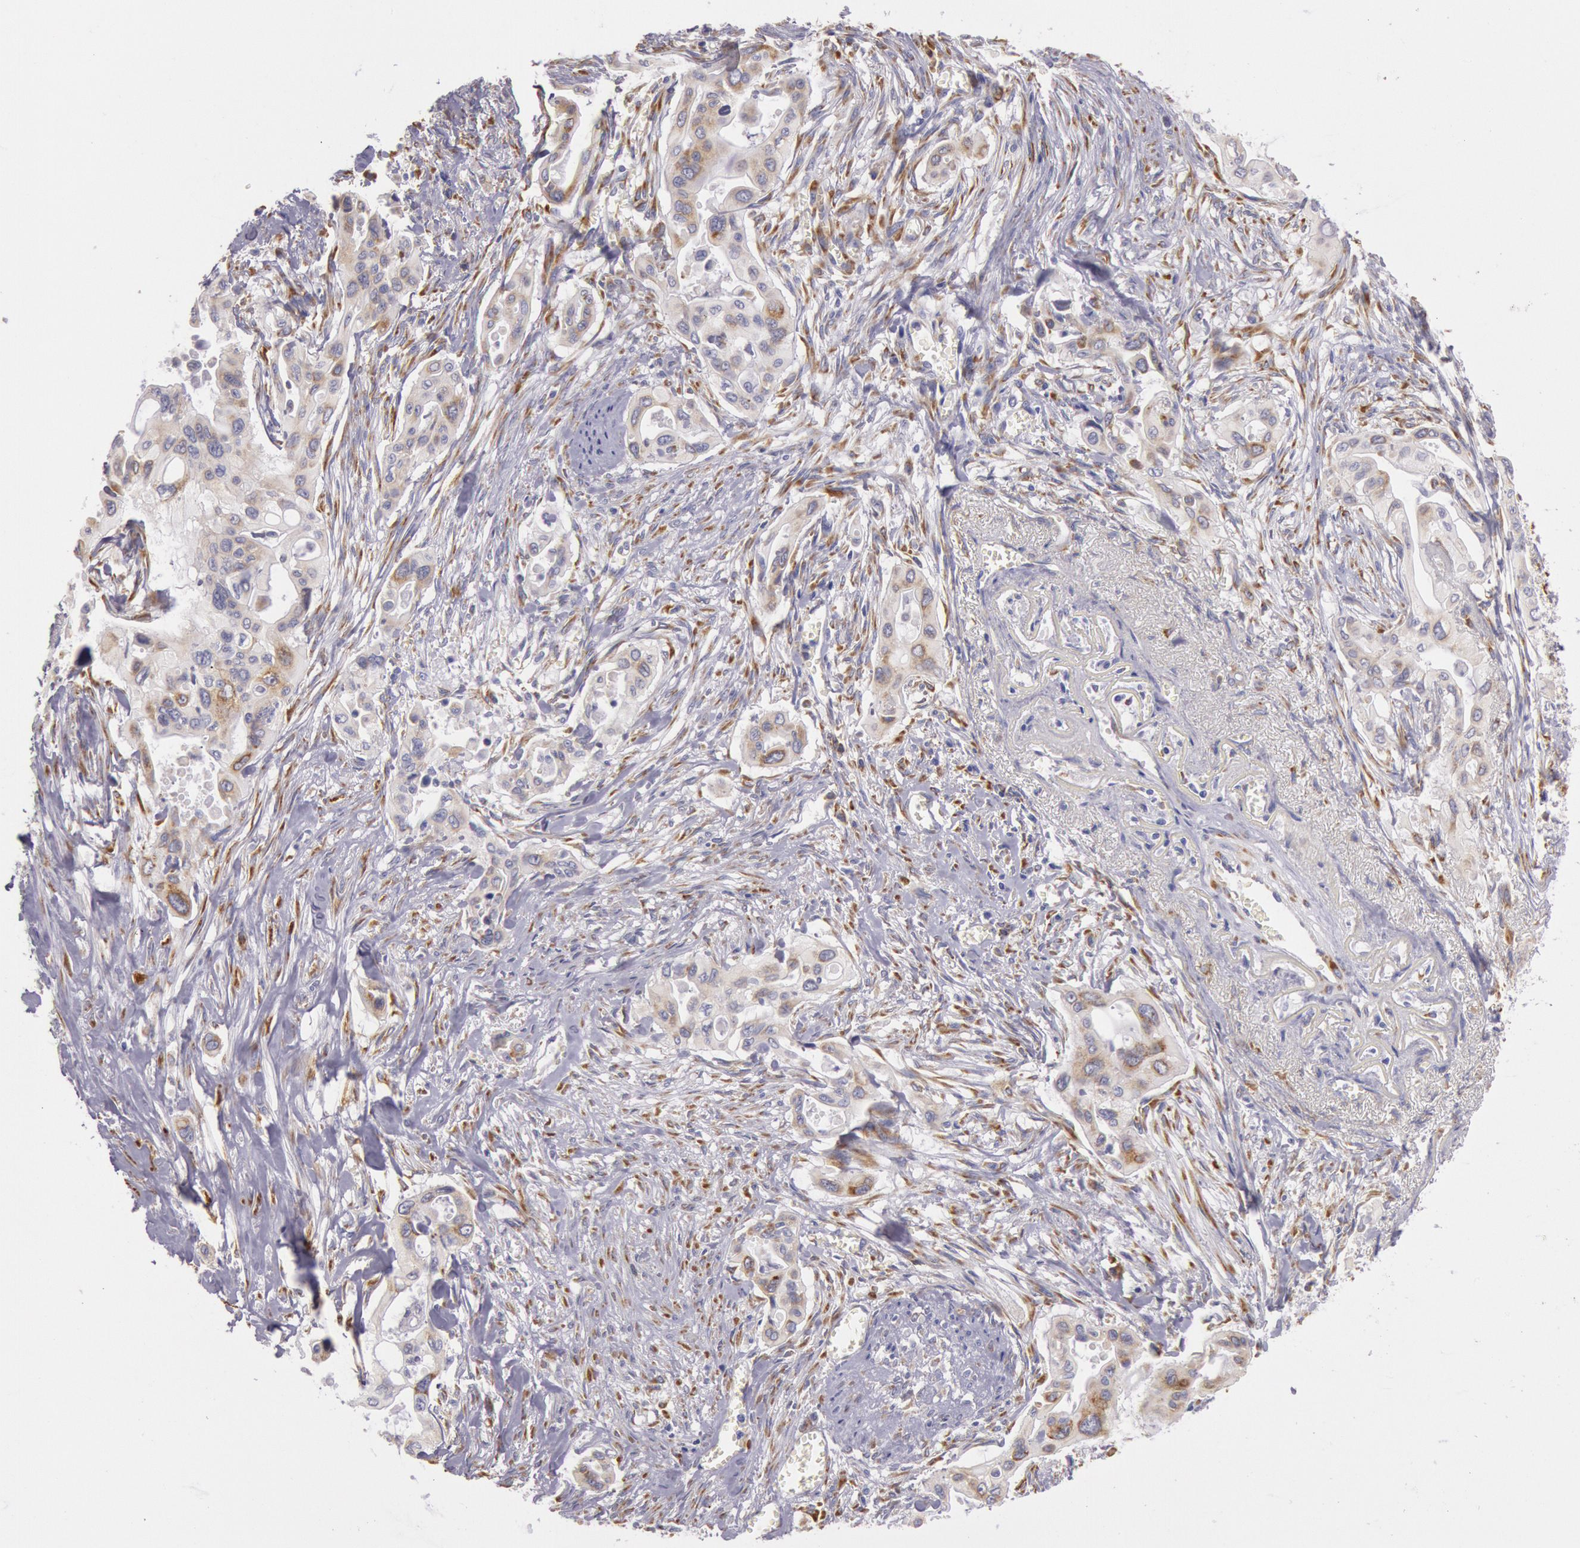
{"staining": {"intensity": "weak", "quantity": "25%-75%", "location": "nuclear"}, "tissue": "pancreatic cancer", "cell_type": "Tumor cells", "image_type": "cancer", "snomed": [{"axis": "morphology", "description": "Adenocarcinoma, NOS"}, {"axis": "topography", "description": "Pancreas"}], "caption": "An image of human pancreatic cancer (adenocarcinoma) stained for a protein demonstrates weak nuclear brown staining in tumor cells. The staining was performed using DAB (3,3'-diaminobenzidine), with brown indicating positive protein expression. Nuclei are stained blue with hematoxylin.", "gene": "CIDEB", "patient": {"sex": "male", "age": 77}}